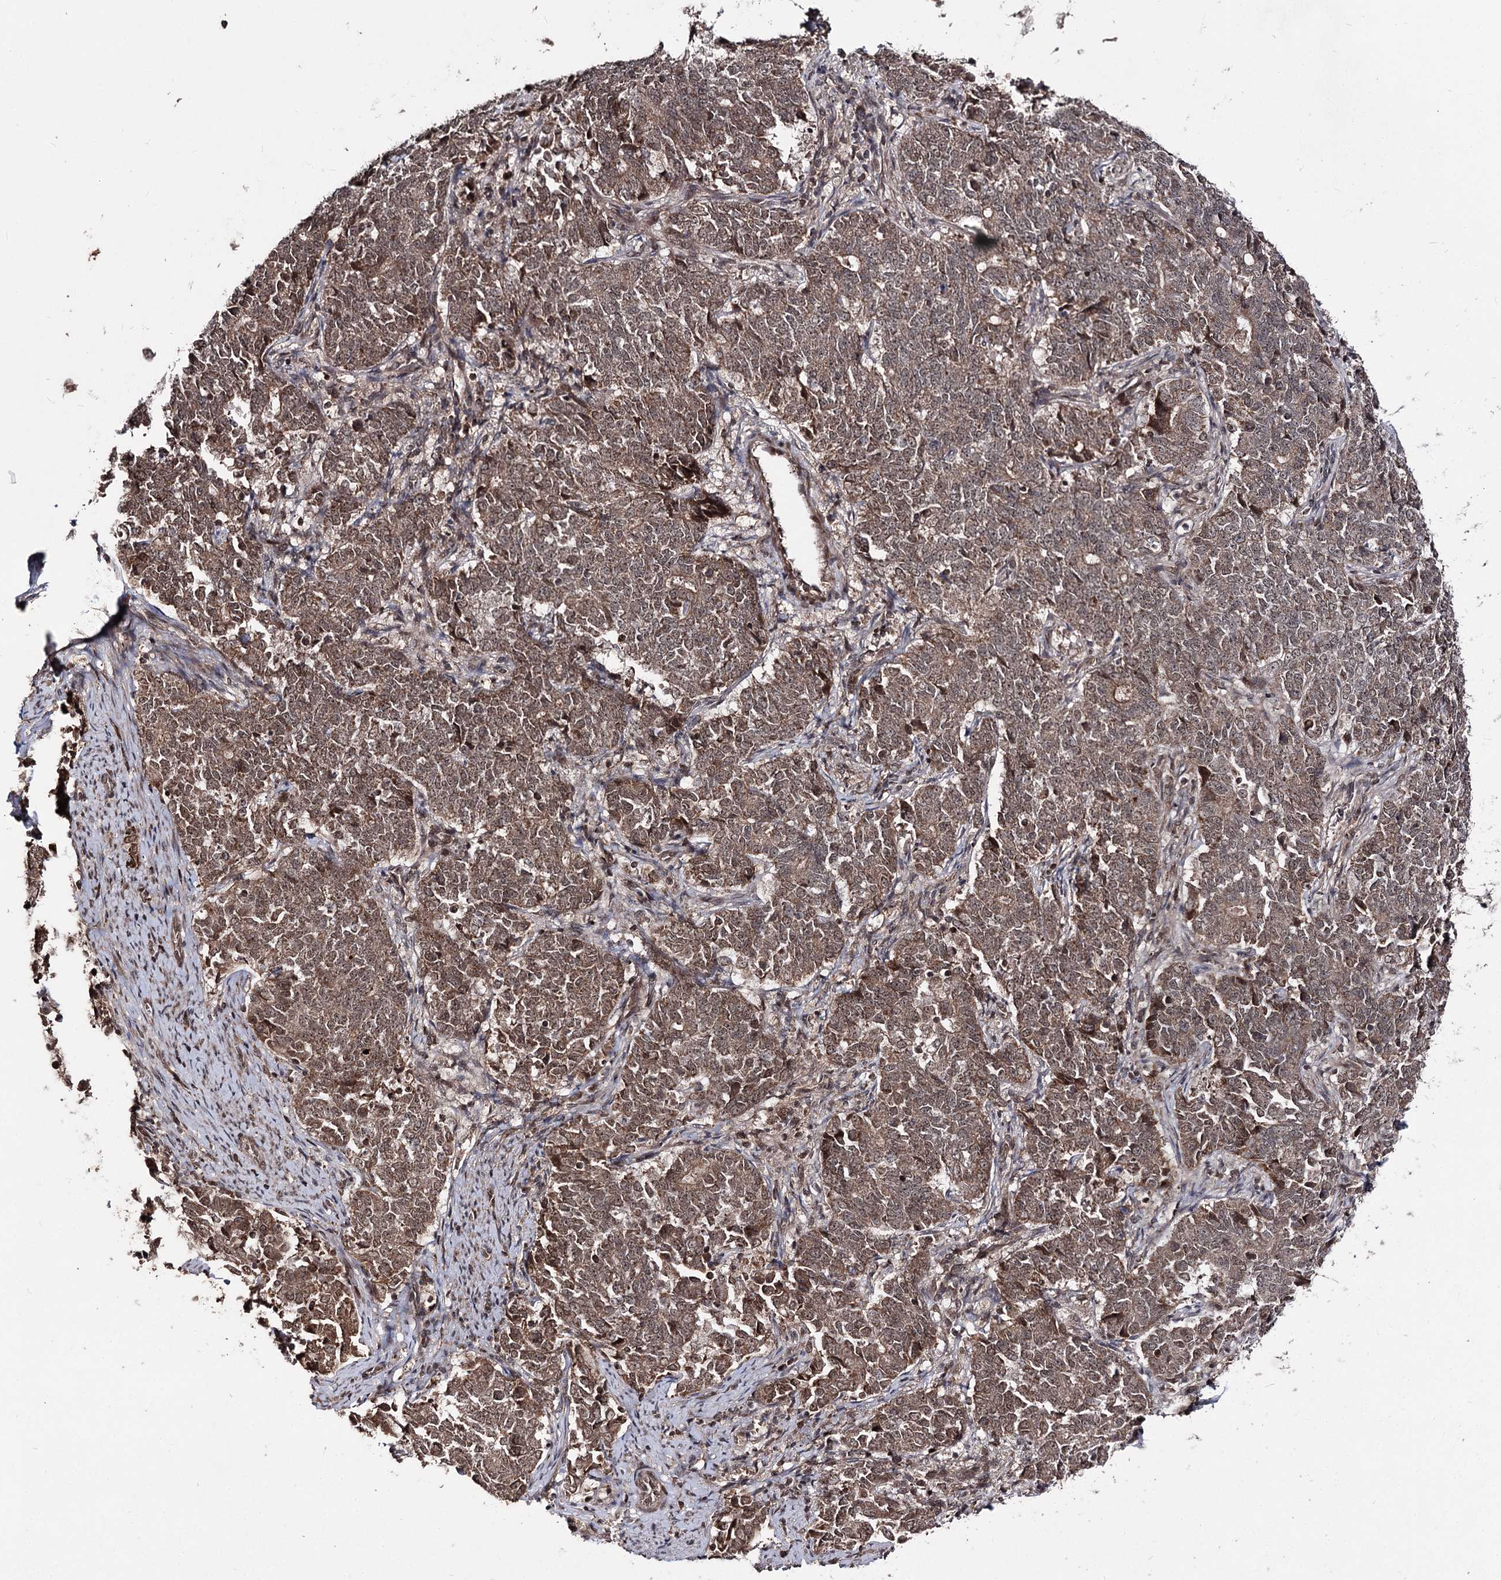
{"staining": {"intensity": "moderate", "quantity": ">75%", "location": "cytoplasmic/membranous,nuclear"}, "tissue": "endometrial cancer", "cell_type": "Tumor cells", "image_type": "cancer", "snomed": [{"axis": "morphology", "description": "Adenocarcinoma, NOS"}, {"axis": "topography", "description": "Endometrium"}], "caption": "Immunohistochemical staining of human adenocarcinoma (endometrial) shows moderate cytoplasmic/membranous and nuclear protein positivity in about >75% of tumor cells.", "gene": "FAM53B", "patient": {"sex": "female", "age": 80}}